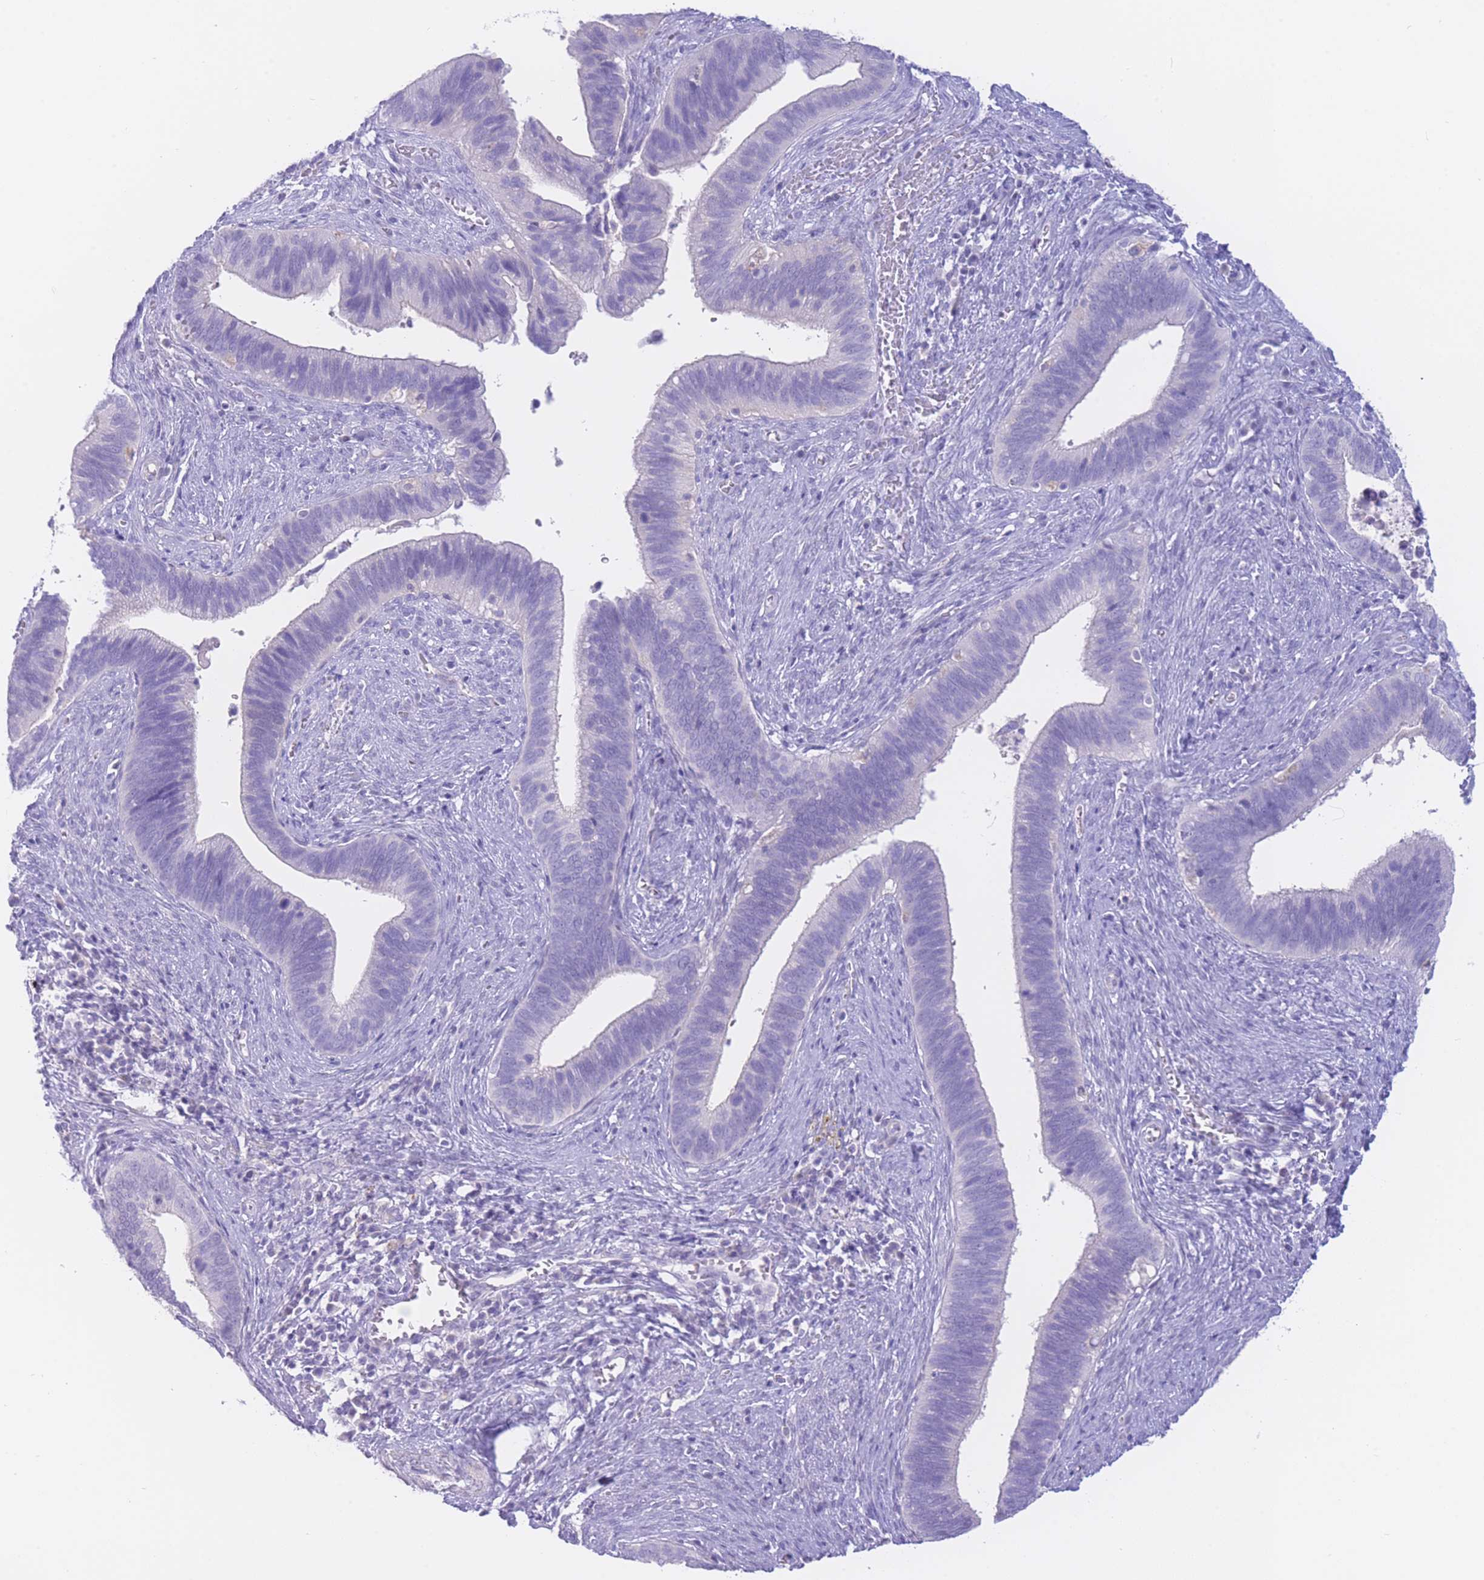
{"staining": {"intensity": "negative", "quantity": "none", "location": "none"}, "tissue": "cervical cancer", "cell_type": "Tumor cells", "image_type": "cancer", "snomed": [{"axis": "morphology", "description": "Adenocarcinoma, NOS"}, {"axis": "topography", "description": "Cervix"}], "caption": "Immunohistochemistry micrograph of cervical cancer stained for a protein (brown), which displays no expression in tumor cells.", "gene": "ZNF212", "patient": {"sex": "female", "age": 42}}